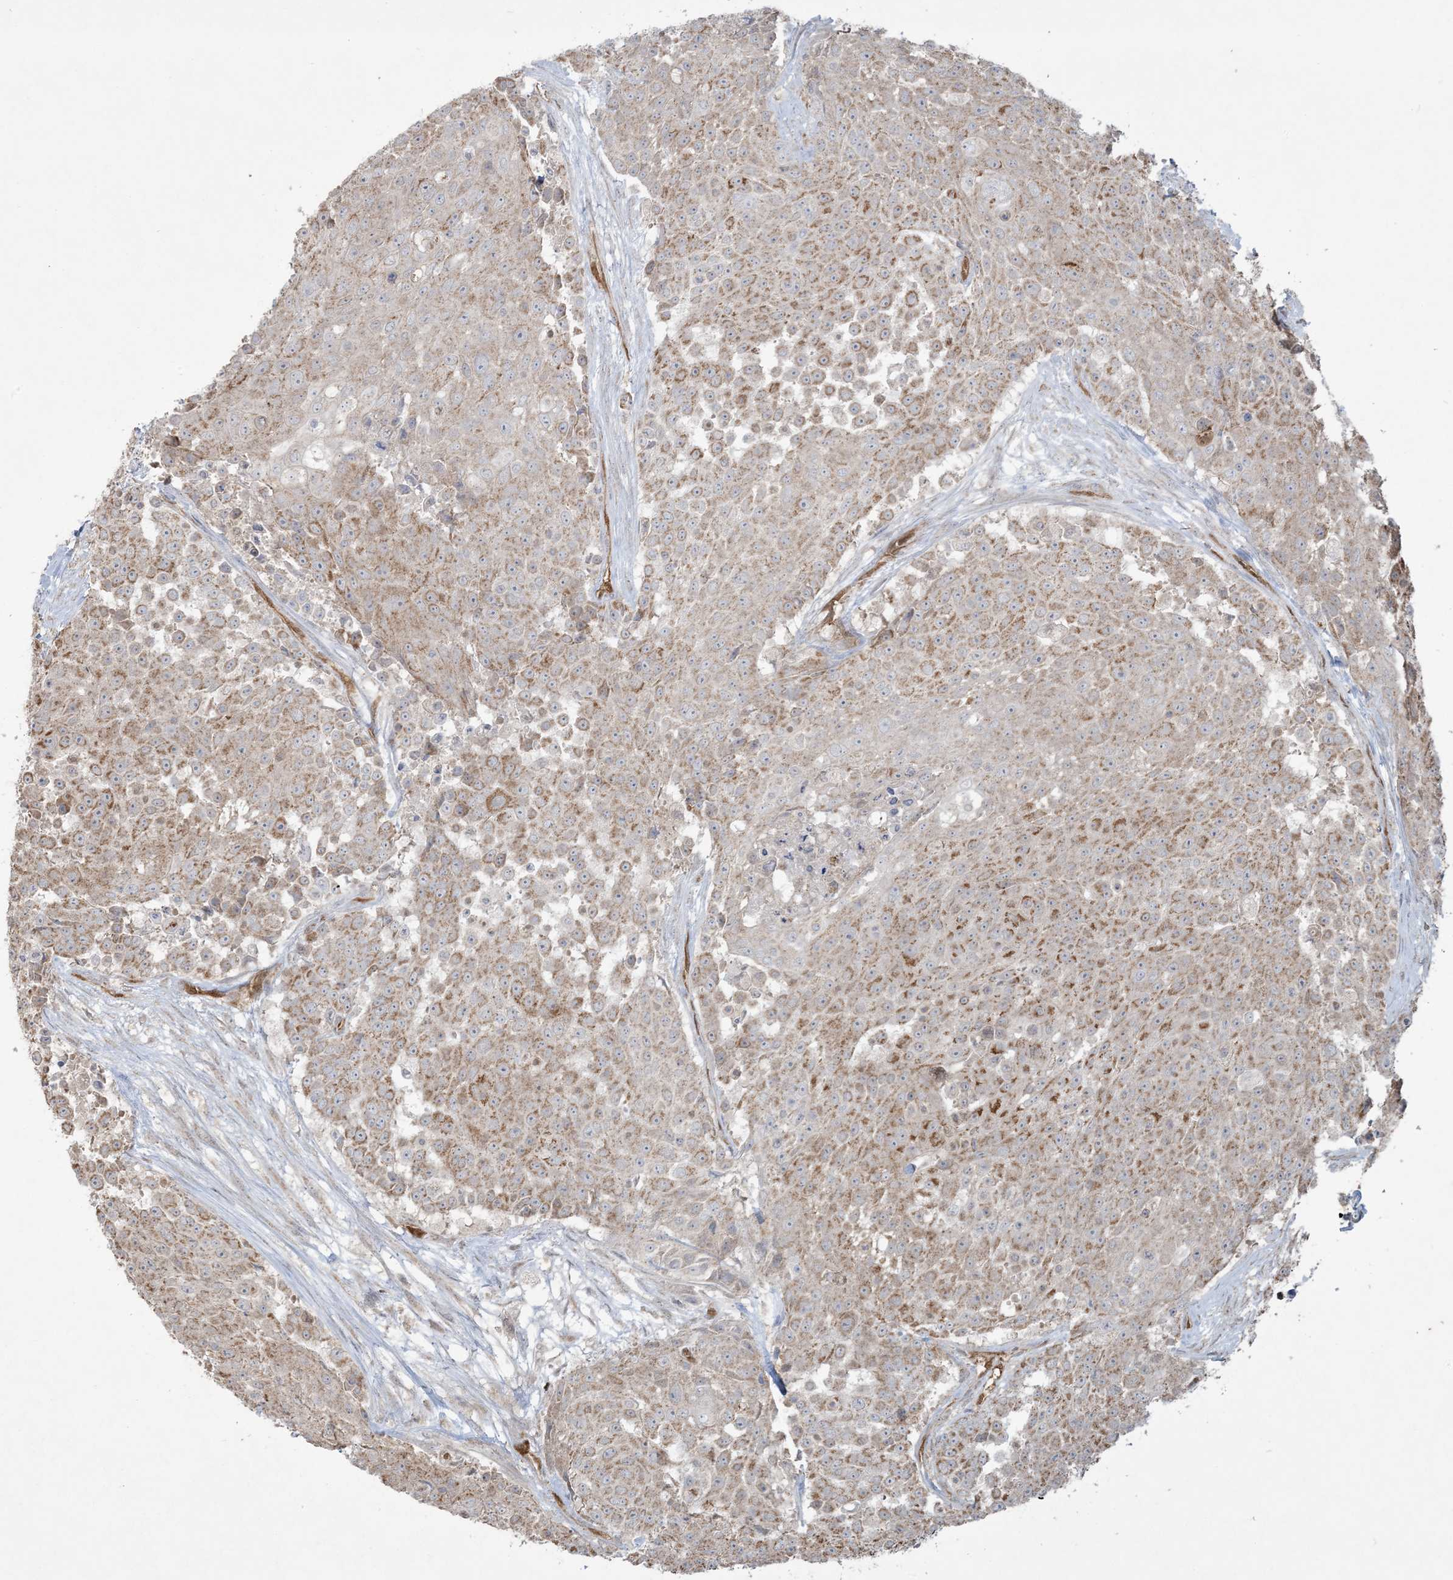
{"staining": {"intensity": "moderate", "quantity": "25%-75%", "location": "cytoplasmic/membranous"}, "tissue": "urothelial cancer", "cell_type": "Tumor cells", "image_type": "cancer", "snomed": [{"axis": "morphology", "description": "Urothelial carcinoma, High grade"}, {"axis": "topography", "description": "Urinary bladder"}], "caption": "Tumor cells show medium levels of moderate cytoplasmic/membranous expression in about 25%-75% of cells in high-grade urothelial carcinoma.", "gene": "PPM1F", "patient": {"sex": "female", "age": 63}}